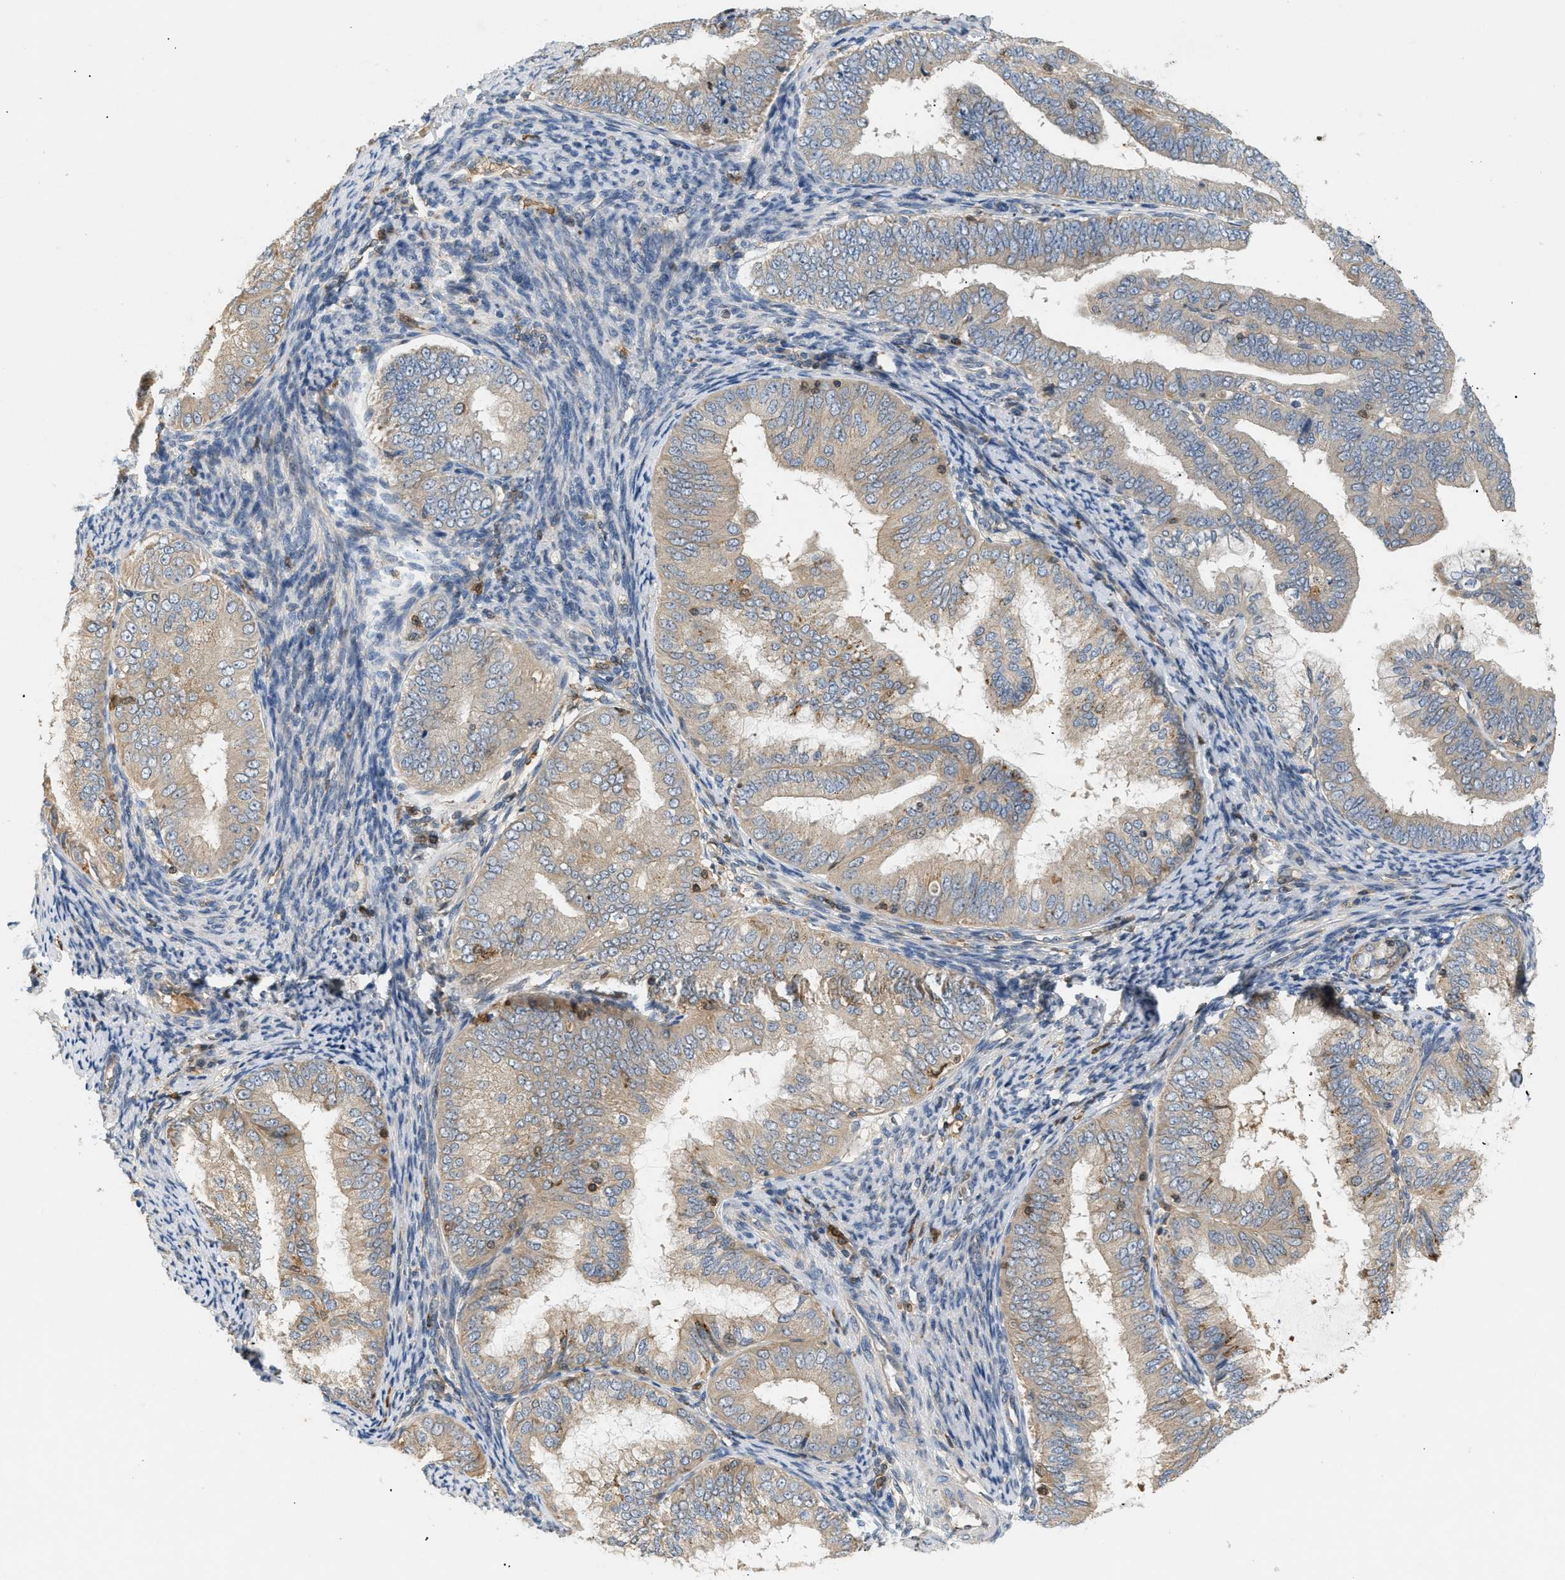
{"staining": {"intensity": "weak", "quantity": "<25%", "location": "cytoplasmic/membranous"}, "tissue": "endometrial cancer", "cell_type": "Tumor cells", "image_type": "cancer", "snomed": [{"axis": "morphology", "description": "Adenocarcinoma, NOS"}, {"axis": "topography", "description": "Endometrium"}], "caption": "Human endometrial cancer stained for a protein using immunohistochemistry demonstrates no positivity in tumor cells.", "gene": "FARS2", "patient": {"sex": "female", "age": 63}}